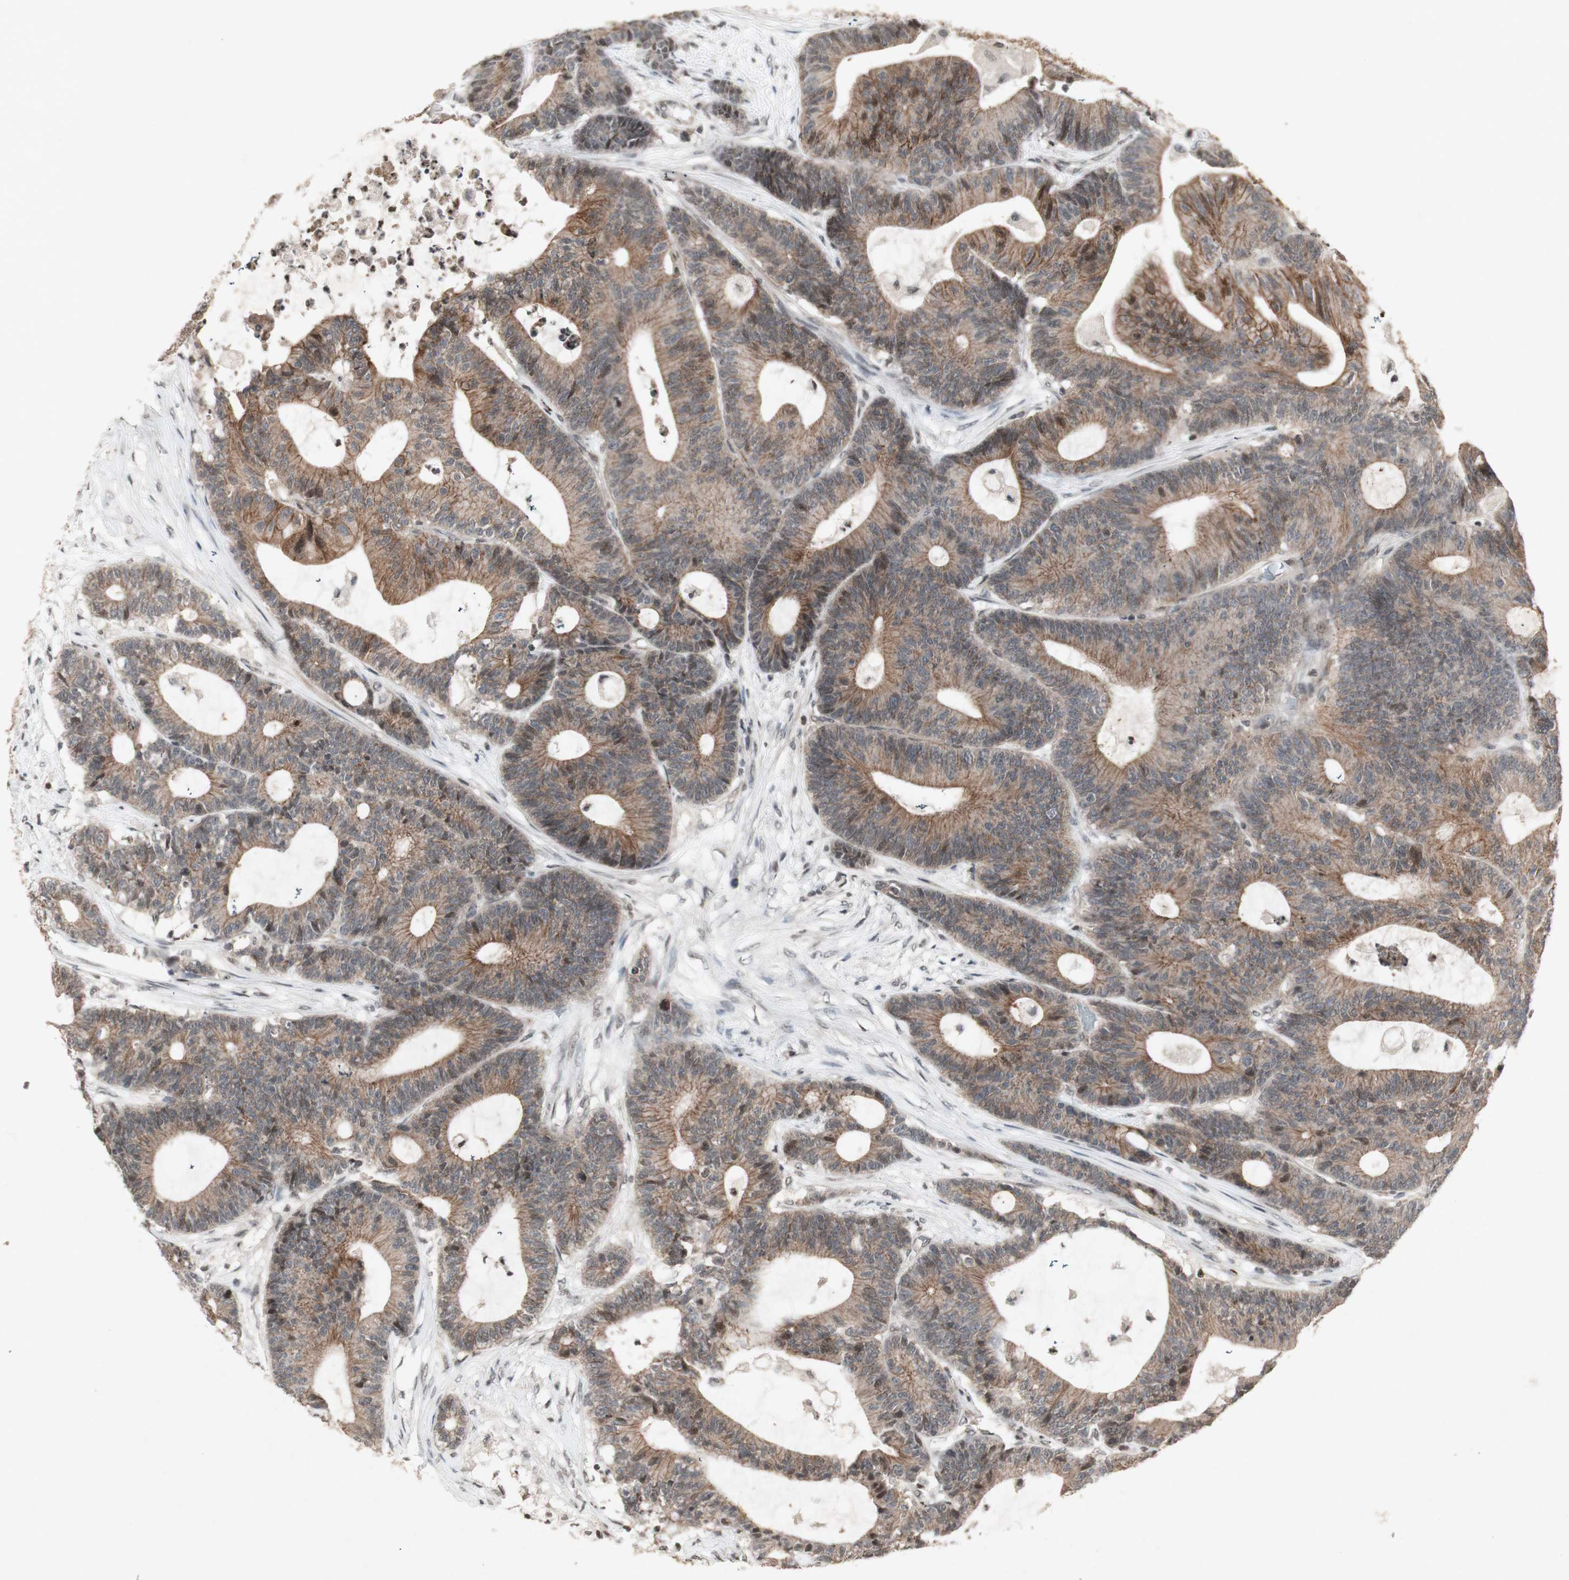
{"staining": {"intensity": "moderate", "quantity": ">75%", "location": "cytoplasmic/membranous"}, "tissue": "colorectal cancer", "cell_type": "Tumor cells", "image_type": "cancer", "snomed": [{"axis": "morphology", "description": "Adenocarcinoma, NOS"}, {"axis": "topography", "description": "Colon"}], "caption": "The photomicrograph exhibits a brown stain indicating the presence of a protein in the cytoplasmic/membranous of tumor cells in colorectal cancer.", "gene": "PLXNA1", "patient": {"sex": "female", "age": 84}}